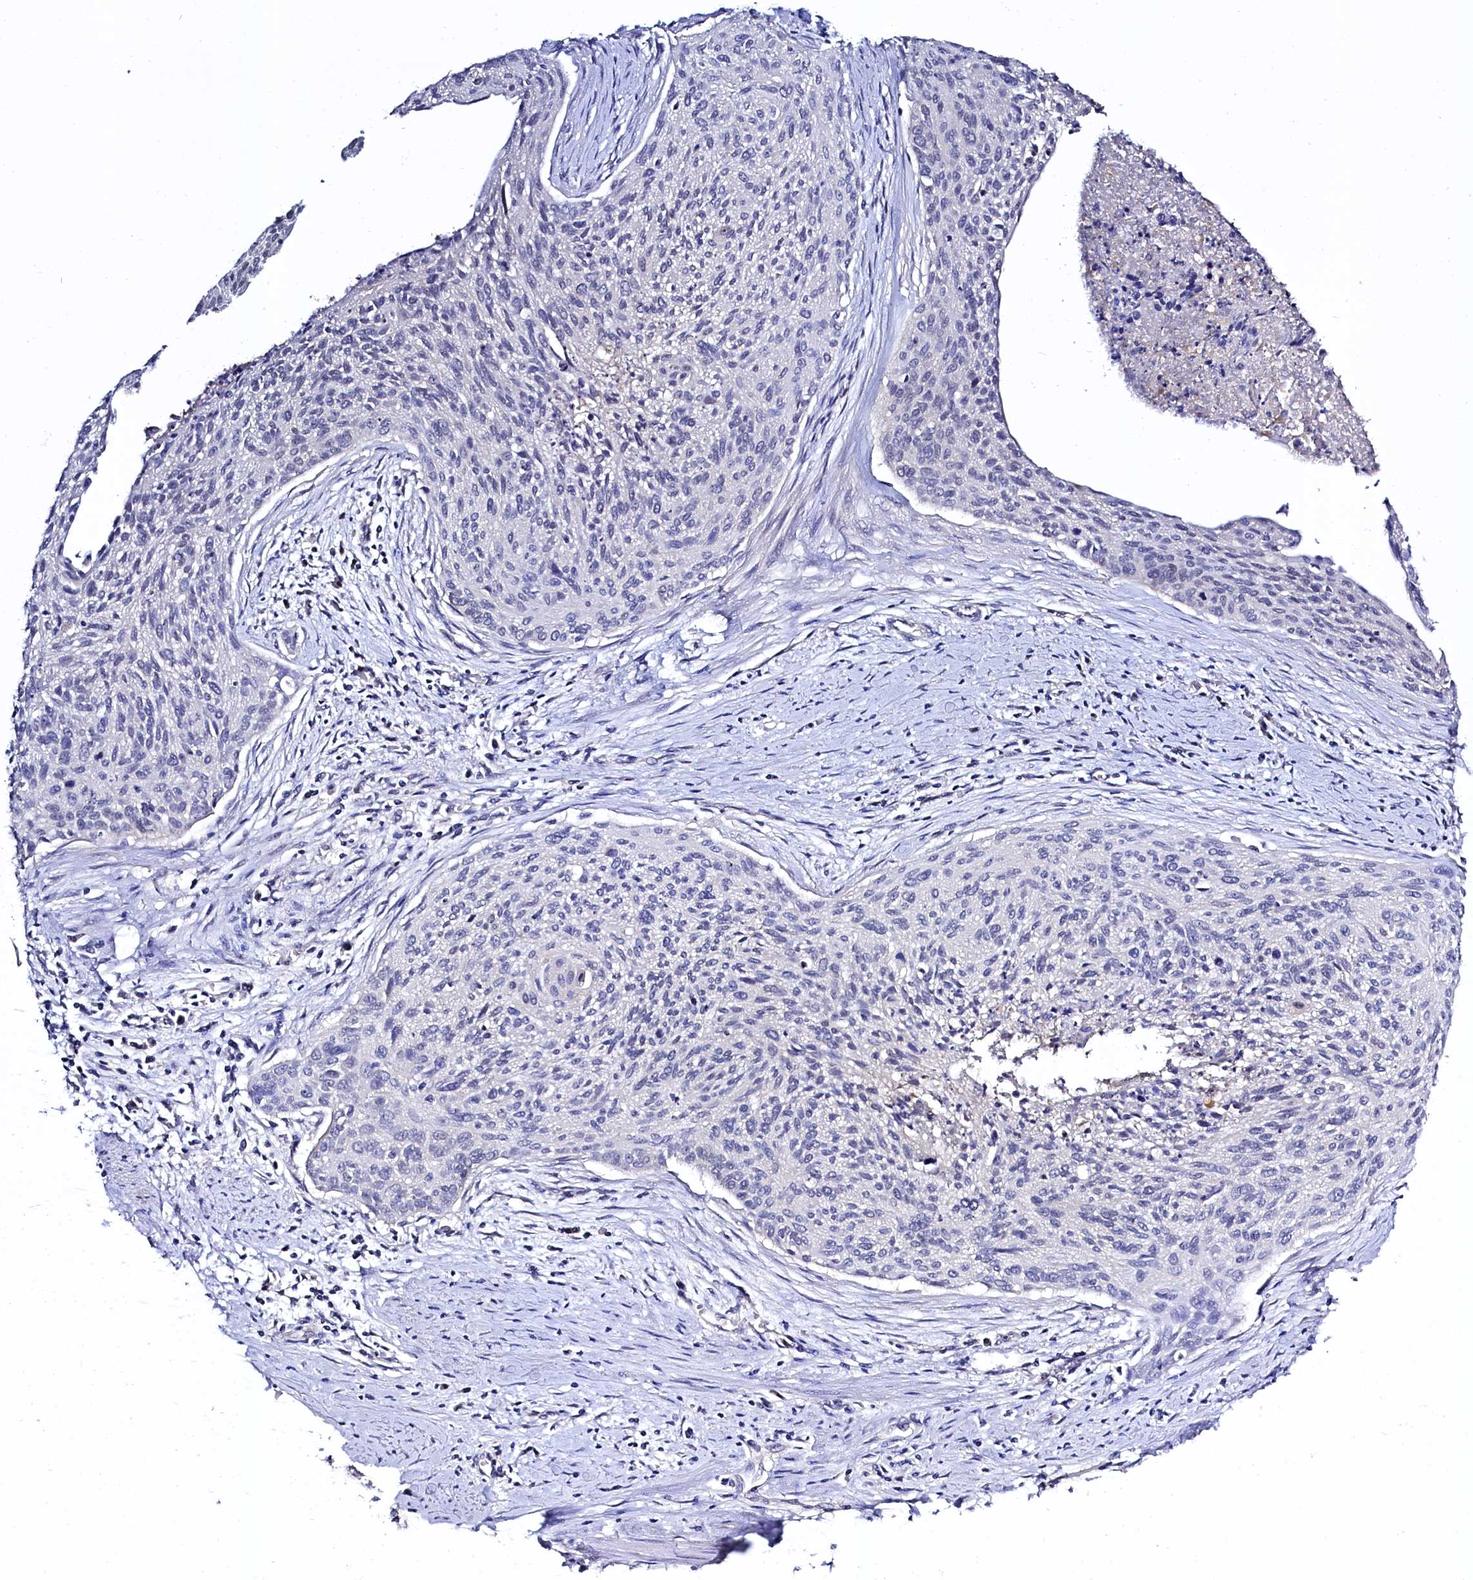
{"staining": {"intensity": "negative", "quantity": "none", "location": "none"}, "tissue": "cervical cancer", "cell_type": "Tumor cells", "image_type": "cancer", "snomed": [{"axis": "morphology", "description": "Squamous cell carcinoma, NOS"}, {"axis": "topography", "description": "Cervix"}], "caption": "An image of cervical squamous cell carcinoma stained for a protein demonstrates no brown staining in tumor cells. (DAB (3,3'-diaminobenzidine) IHC with hematoxylin counter stain).", "gene": "C11orf54", "patient": {"sex": "female", "age": 55}}